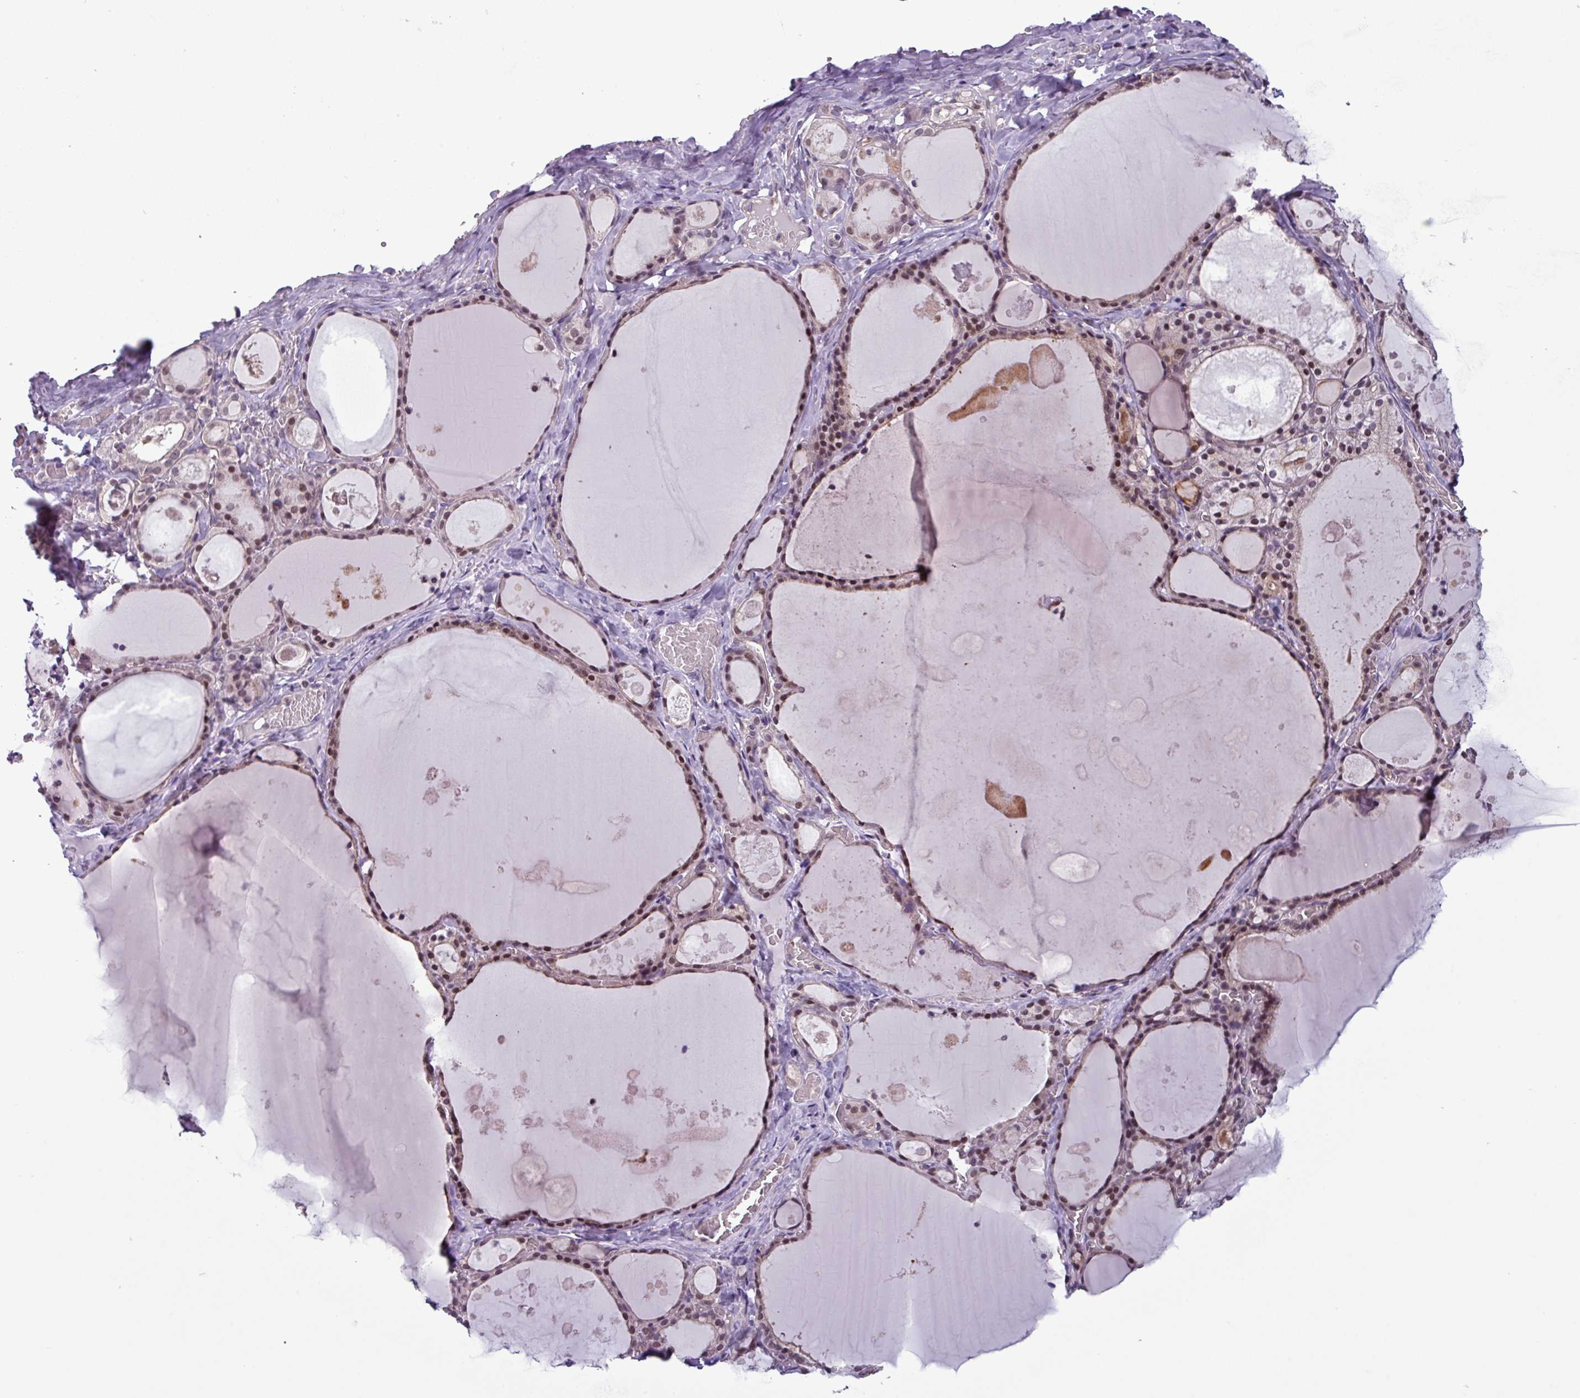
{"staining": {"intensity": "moderate", "quantity": ">75%", "location": "cytoplasmic/membranous,nuclear"}, "tissue": "thyroid gland", "cell_type": "Glandular cells", "image_type": "normal", "snomed": [{"axis": "morphology", "description": "Normal tissue, NOS"}, {"axis": "topography", "description": "Thyroid gland"}], "caption": "Immunohistochemical staining of normal thyroid gland demonstrates medium levels of moderate cytoplasmic/membranous,nuclear staining in approximately >75% of glandular cells.", "gene": "NPFFR1", "patient": {"sex": "male", "age": 56}}